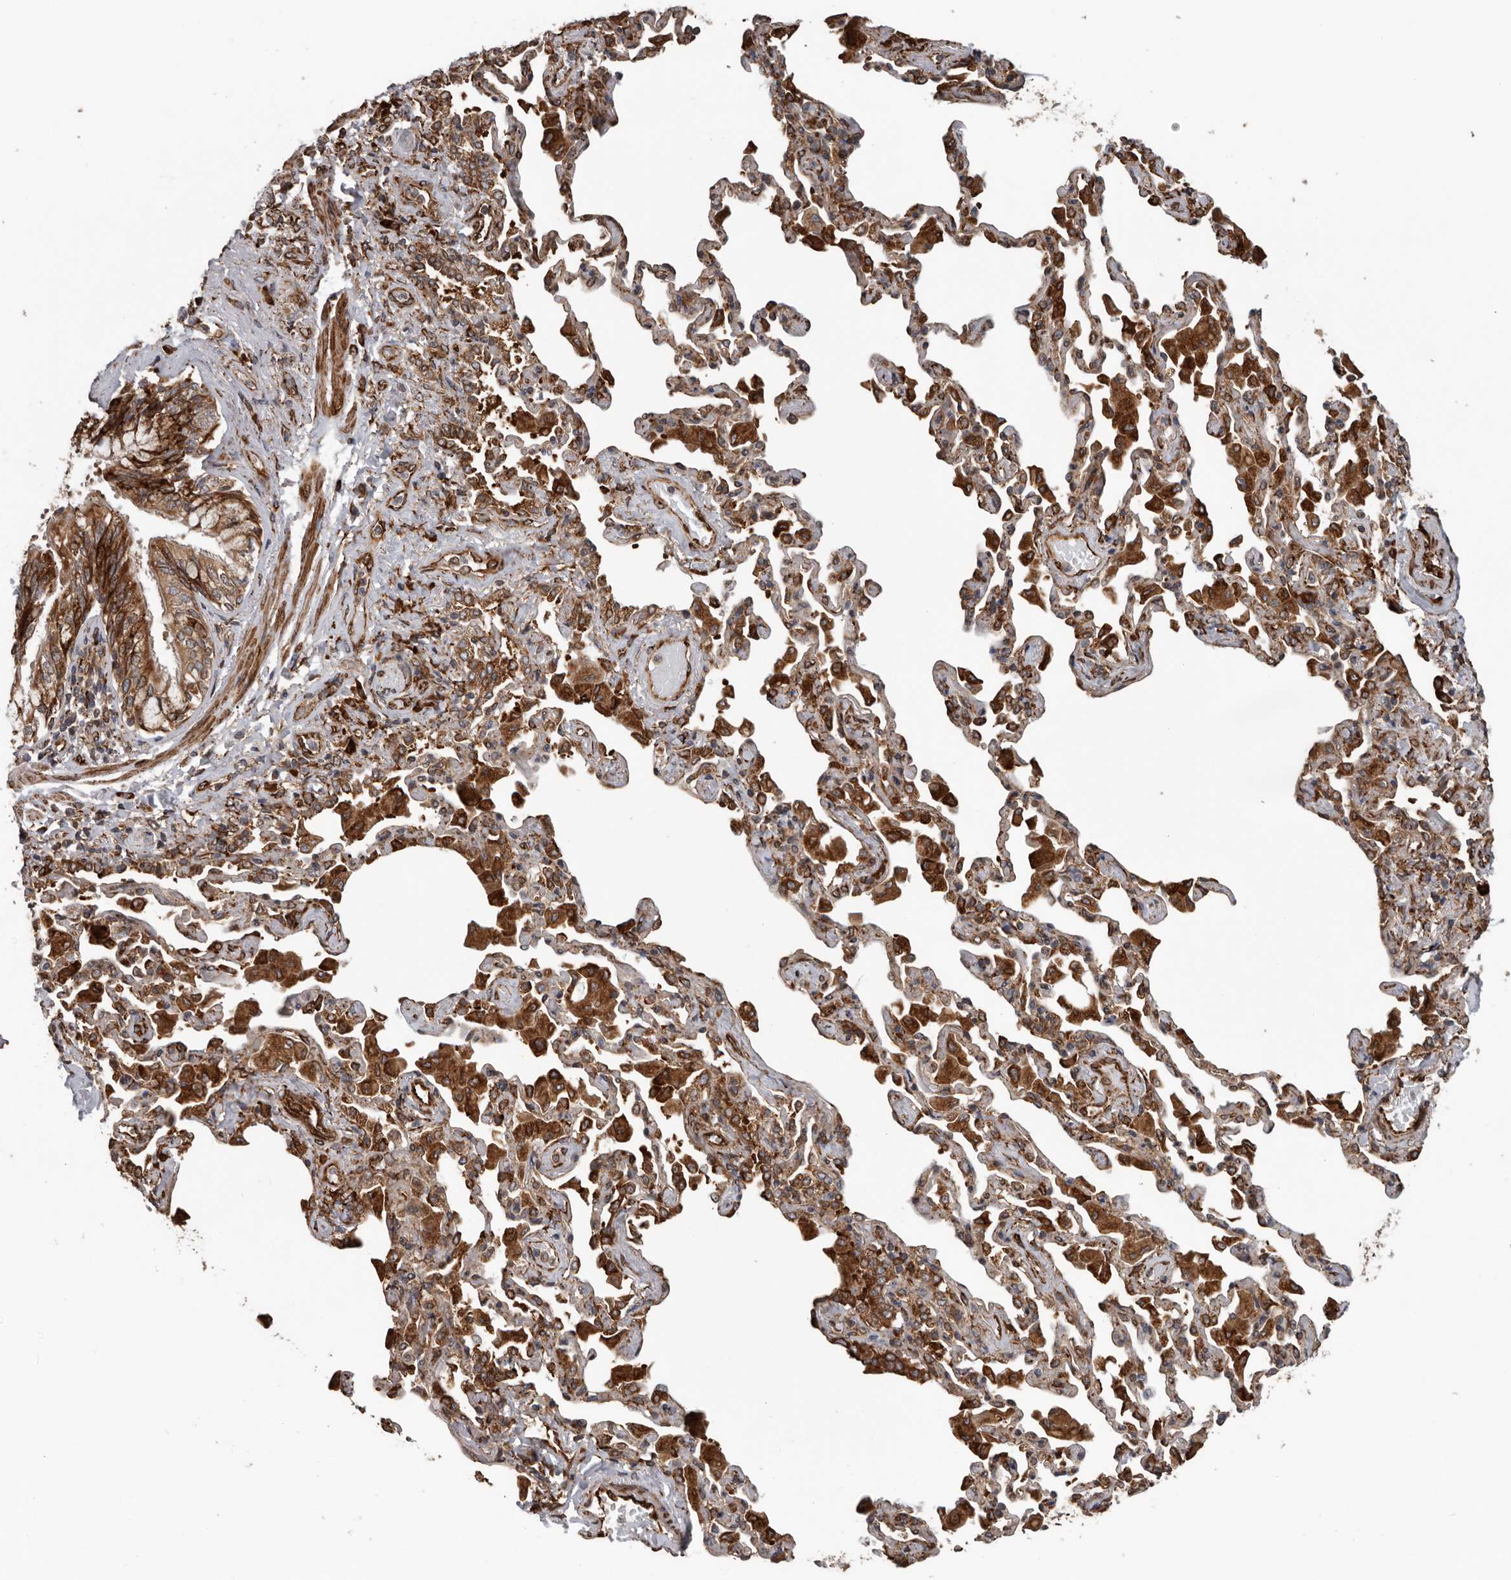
{"staining": {"intensity": "strong", "quantity": ">75%", "location": "cytoplasmic/membranous"}, "tissue": "bronchus", "cell_type": "Respiratory epithelial cells", "image_type": "normal", "snomed": [{"axis": "morphology", "description": "Normal tissue, NOS"}, {"axis": "morphology", "description": "Inflammation, NOS"}, {"axis": "topography", "description": "Bronchus"}, {"axis": "topography", "description": "Lung"}], "caption": "Bronchus stained with immunohistochemistry (IHC) shows strong cytoplasmic/membranous expression in about >75% of respiratory epithelial cells.", "gene": "CEP350", "patient": {"sex": "female", "age": 46}}